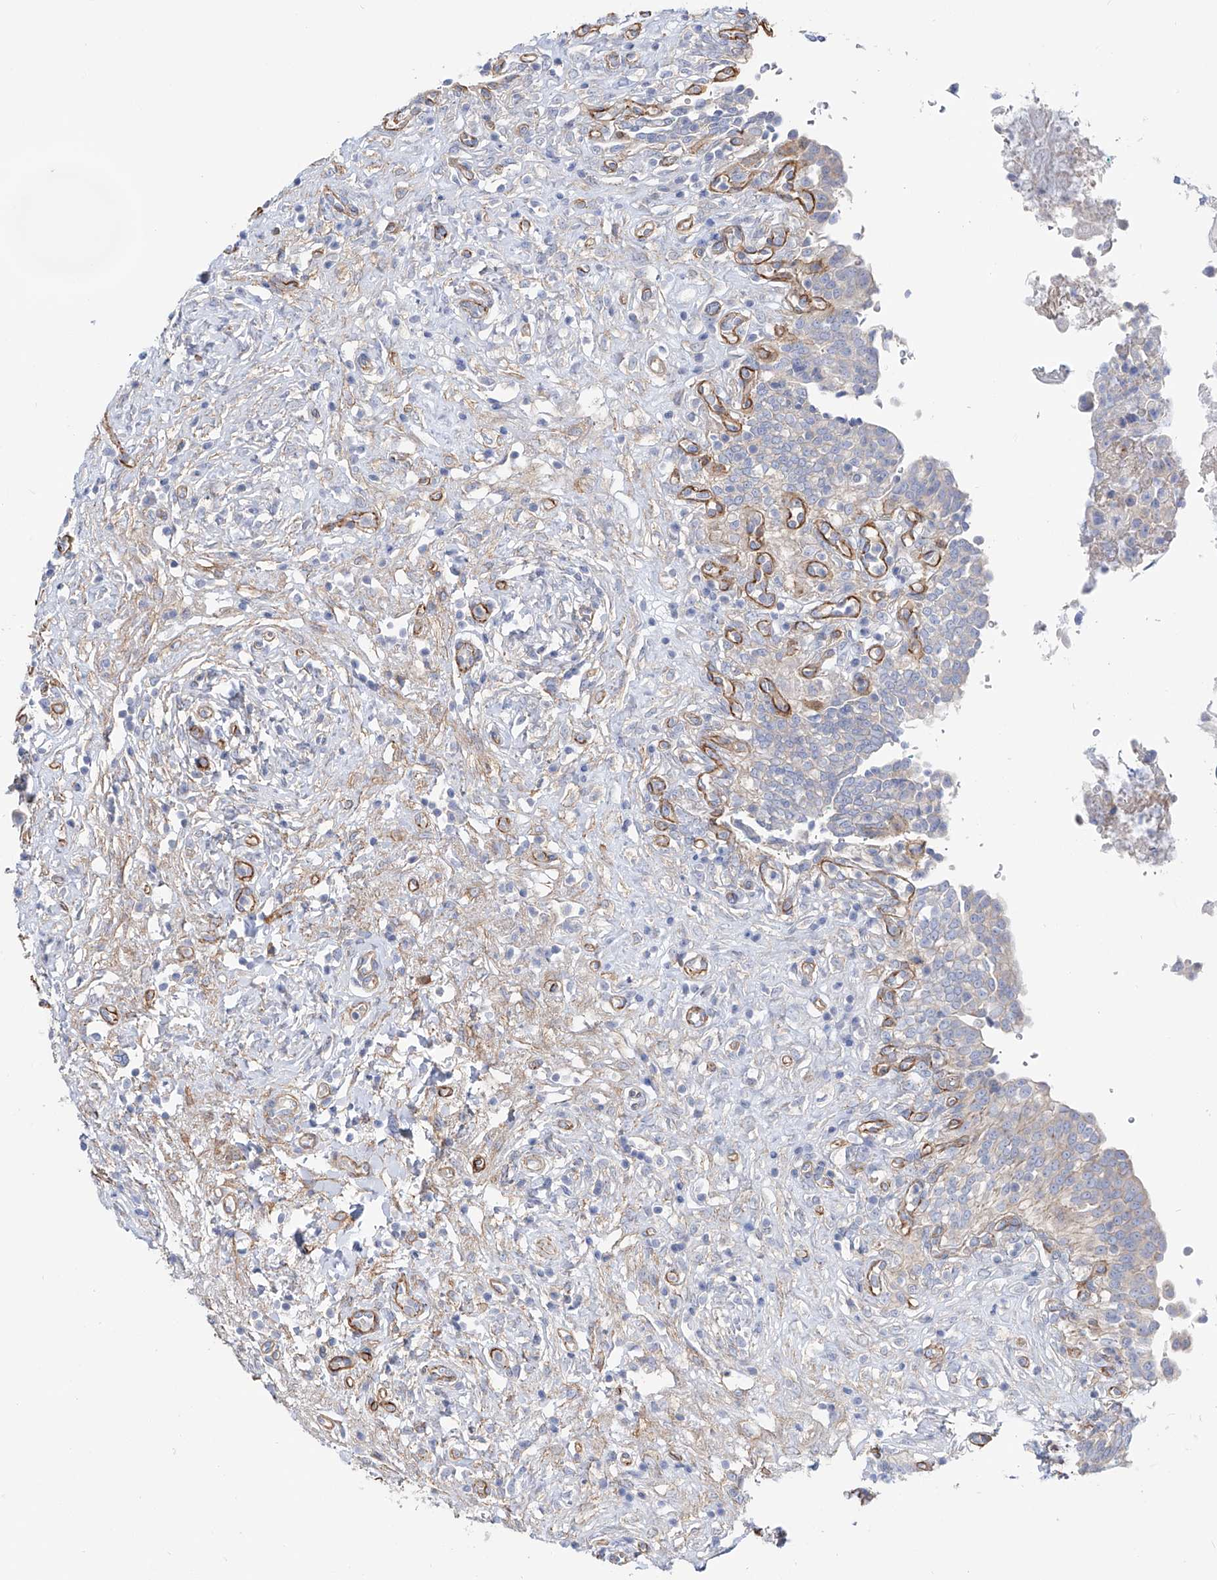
{"staining": {"intensity": "negative", "quantity": "none", "location": "none"}, "tissue": "urinary bladder", "cell_type": "Urothelial cells", "image_type": "normal", "snomed": [{"axis": "morphology", "description": "Urothelial carcinoma, High grade"}, {"axis": "topography", "description": "Urinary bladder"}], "caption": "Immunohistochemical staining of unremarkable urinary bladder exhibits no significant positivity in urothelial cells.", "gene": "LCA5", "patient": {"sex": "male", "age": 46}}